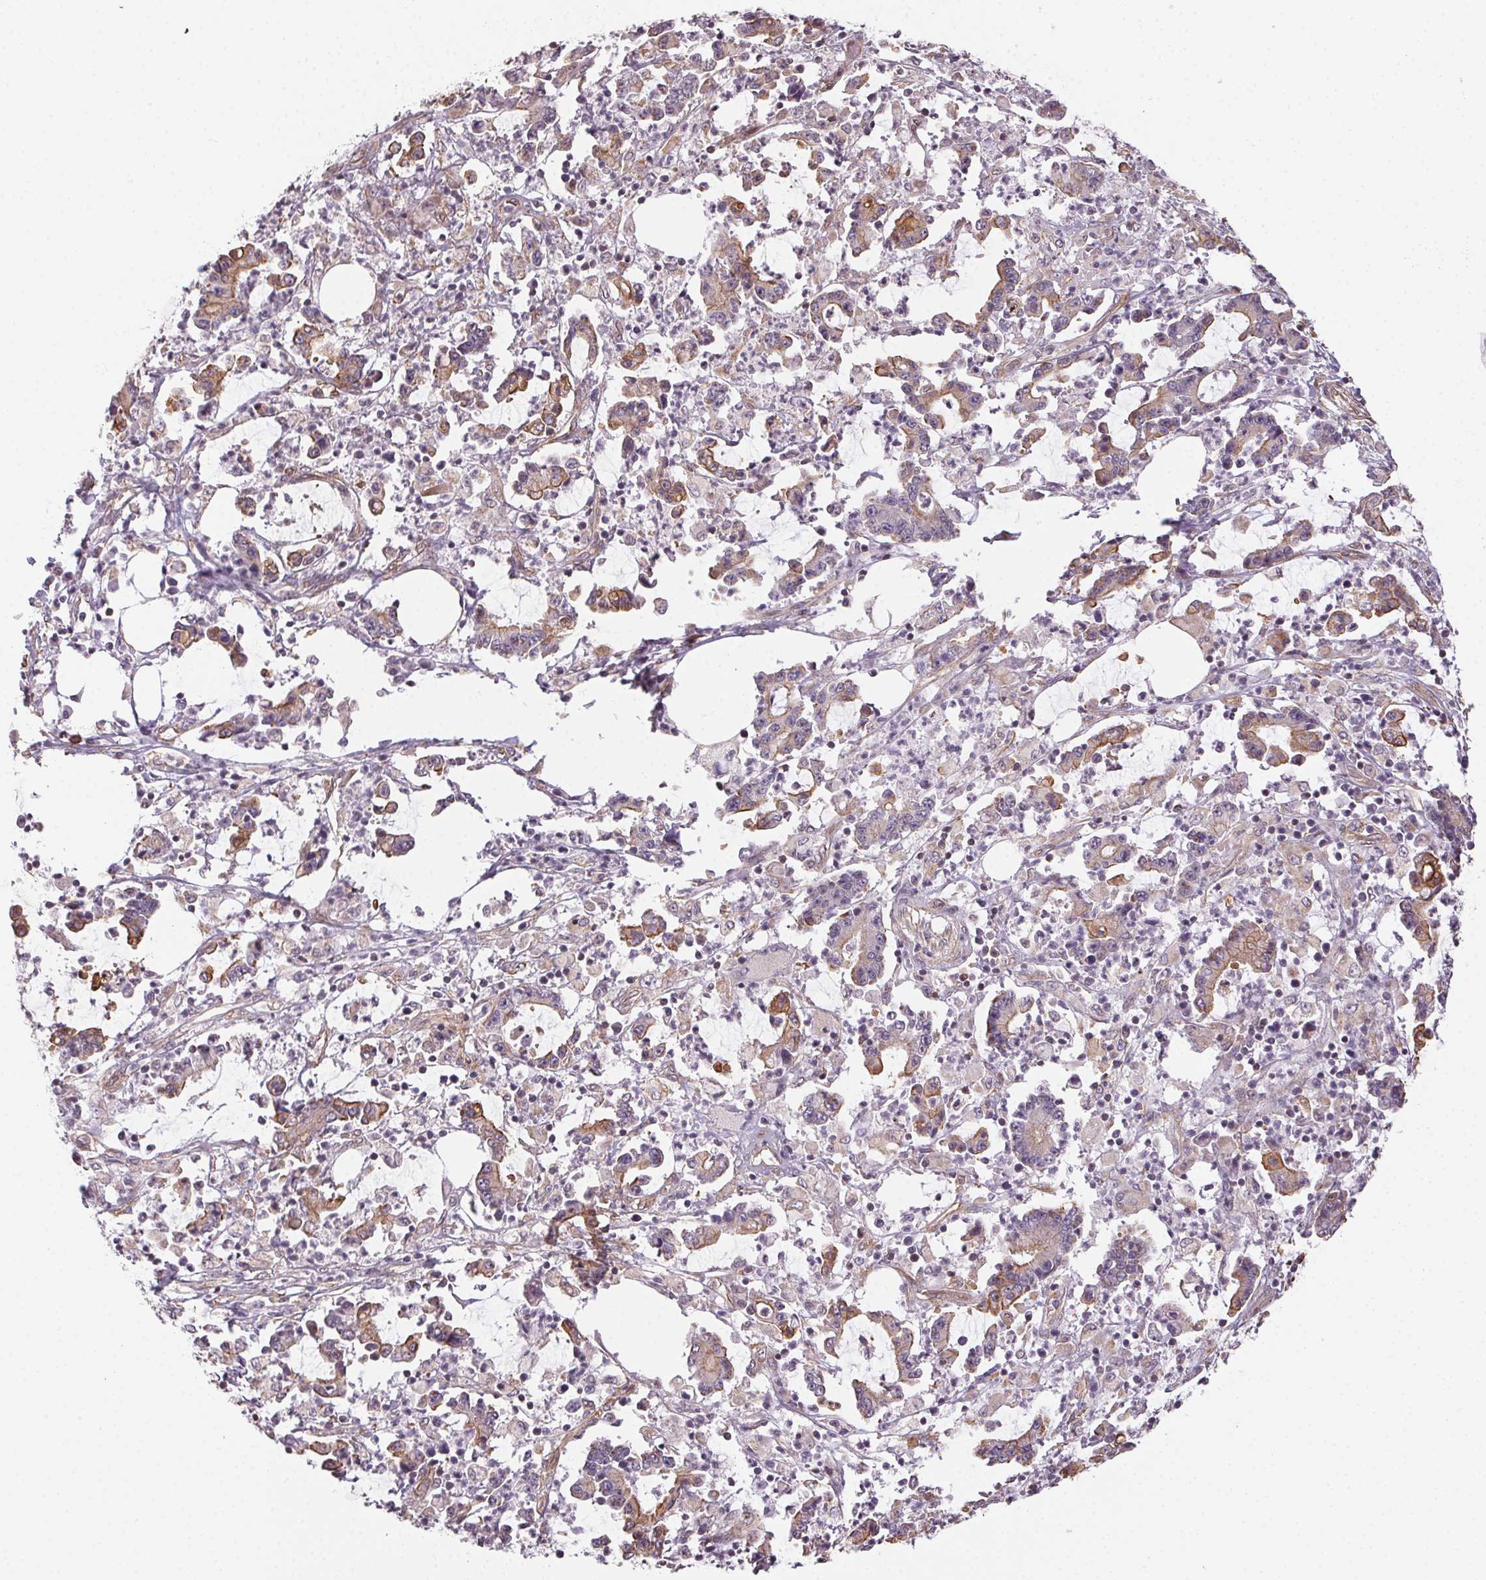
{"staining": {"intensity": "weak", "quantity": "<25%", "location": "cytoplasmic/membranous"}, "tissue": "stomach cancer", "cell_type": "Tumor cells", "image_type": "cancer", "snomed": [{"axis": "morphology", "description": "Adenocarcinoma, NOS"}, {"axis": "topography", "description": "Stomach, upper"}], "caption": "IHC image of stomach adenocarcinoma stained for a protein (brown), which shows no expression in tumor cells. The staining was performed using DAB to visualize the protein expression in brown, while the nuclei were stained in blue with hematoxylin (Magnification: 20x).", "gene": "PLA2G4F", "patient": {"sex": "male", "age": 68}}